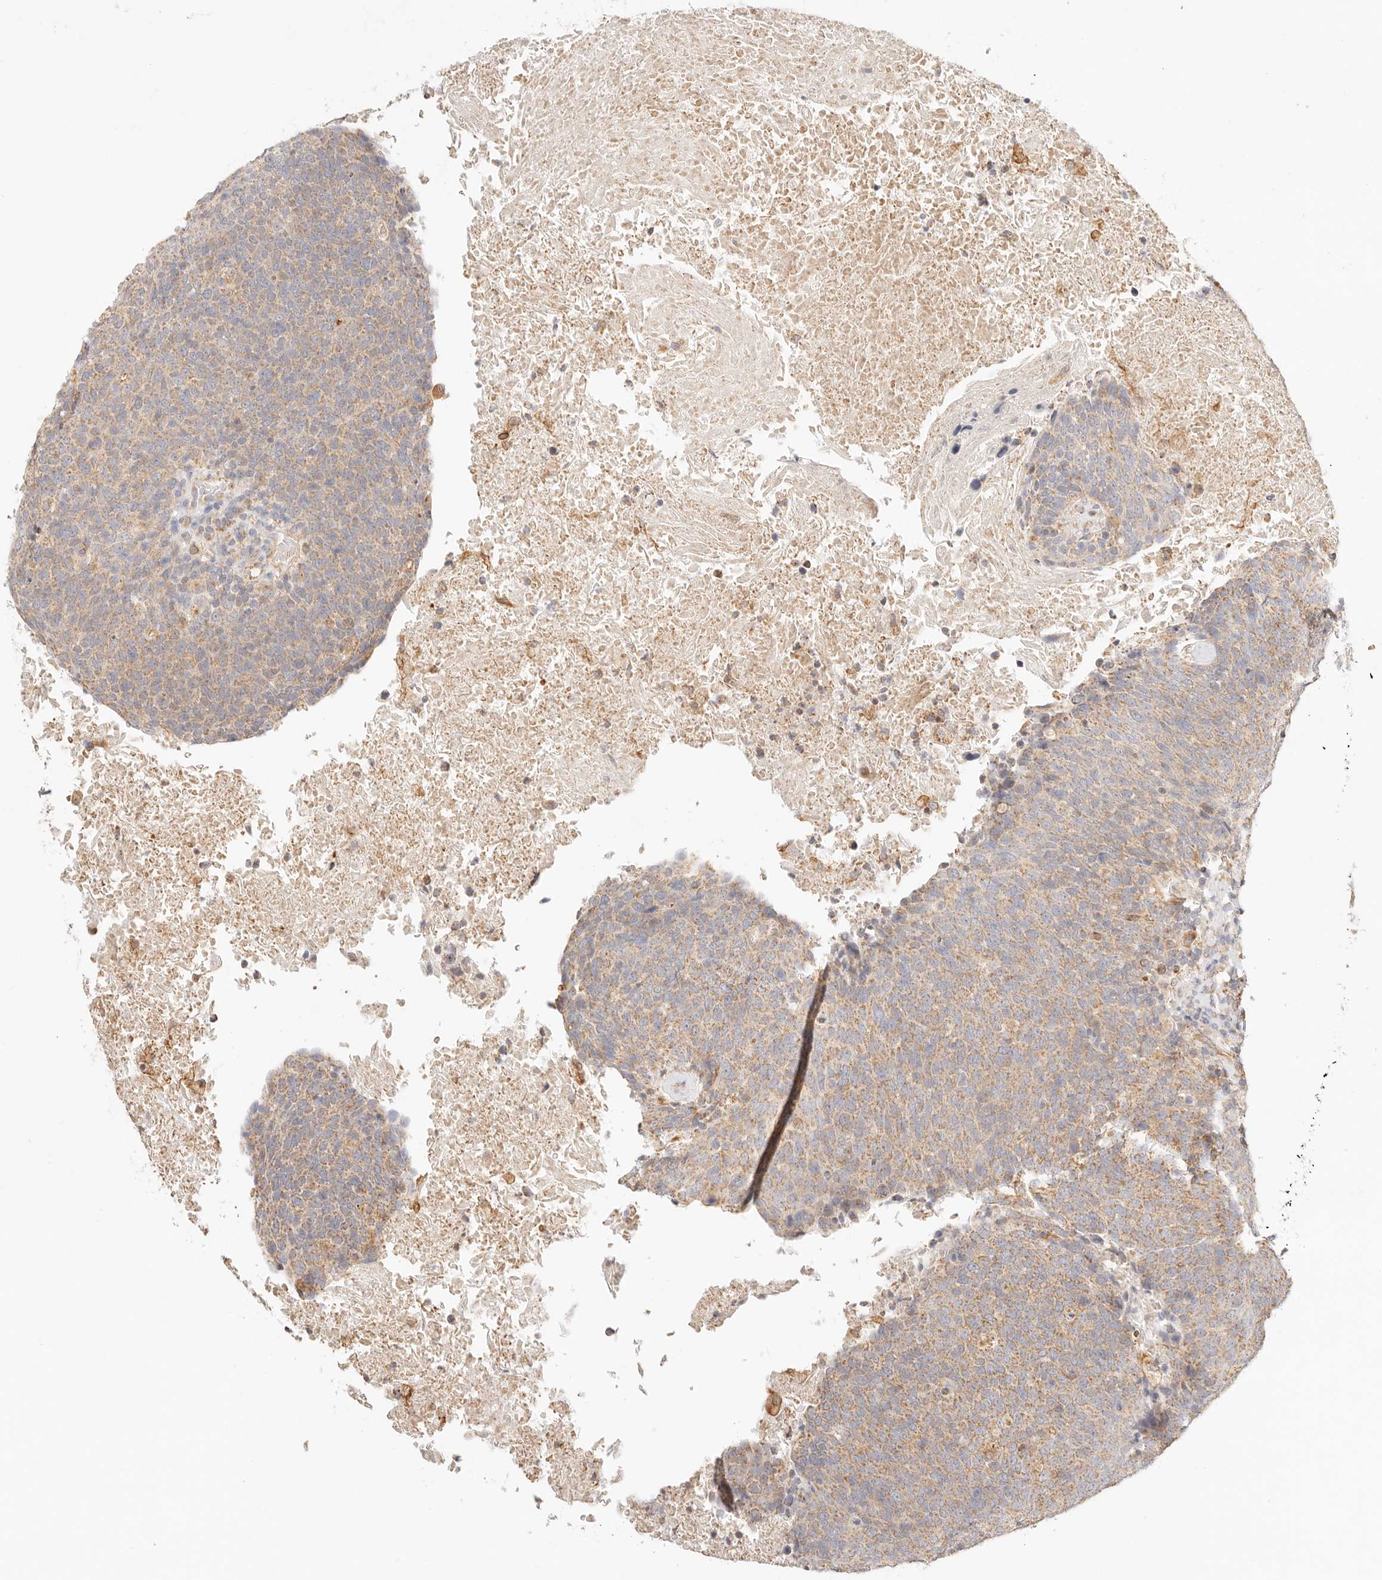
{"staining": {"intensity": "weak", "quantity": ">75%", "location": "cytoplasmic/membranous"}, "tissue": "head and neck cancer", "cell_type": "Tumor cells", "image_type": "cancer", "snomed": [{"axis": "morphology", "description": "Squamous cell carcinoma, NOS"}, {"axis": "morphology", "description": "Squamous cell carcinoma, metastatic, NOS"}, {"axis": "topography", "description": "Lymph node"}, {"axis": "topography", "description": "Head-Neck"}], "caption": "Immunohistochemistry (IHC) staining of head and neck squamous cell carcinoma, which displays low levels of weak cytoplasmic/membranous expression in about >75% of tumor cells indicating weak cytoplasmic/membranous protein positivity. The staining was performed using DAB (brown) for protein detection and nuclei were counterstained in hematoxylin (blue).", "gene": "ZC3H11A", "patient": {"sex": "male", "age": 62}}